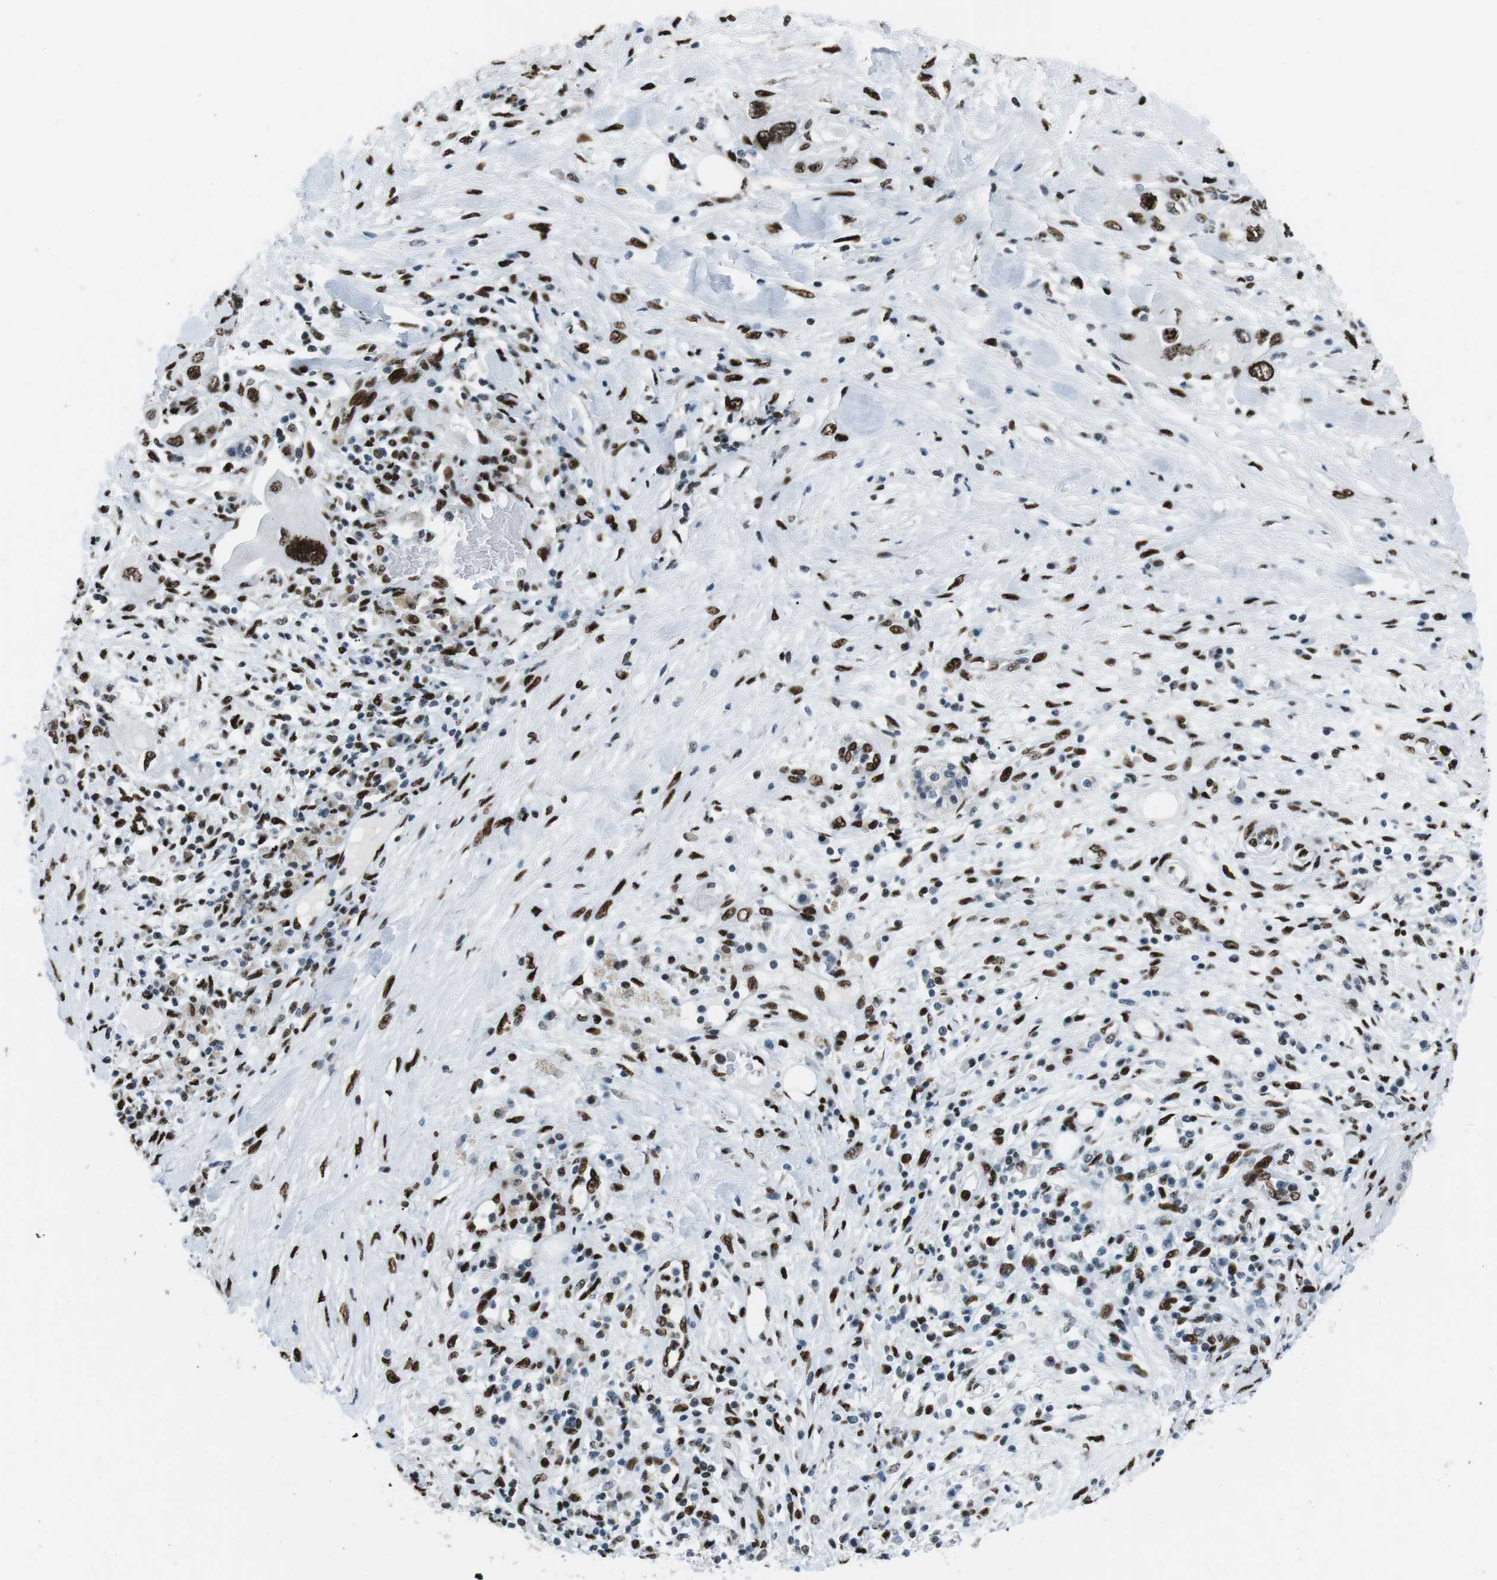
{"staining": {"intensity": "strong", "quantity": ">75%", "location": "nuclear"}, "tissue": "pancreatic cancer", "cell_type": "Tumor cells", "image_type": "cancer", "snomed": [{"axis": "morphology", "description": "Adenocarcinoma, NOS"}, {"axis": "topography", "description": "Pancreas"}], "caption": "Immunohistochemical staining of adenocarcinoma (pancreatic) exhibits strong nuclear protein staining in about >75% of tumor cells. (Stains: DAB in brown, nuclei in blue, Microscopy: brightfield microscopy at high magnification).", "gene": "PML", "patient": {"sex": "female", "age": 56}}